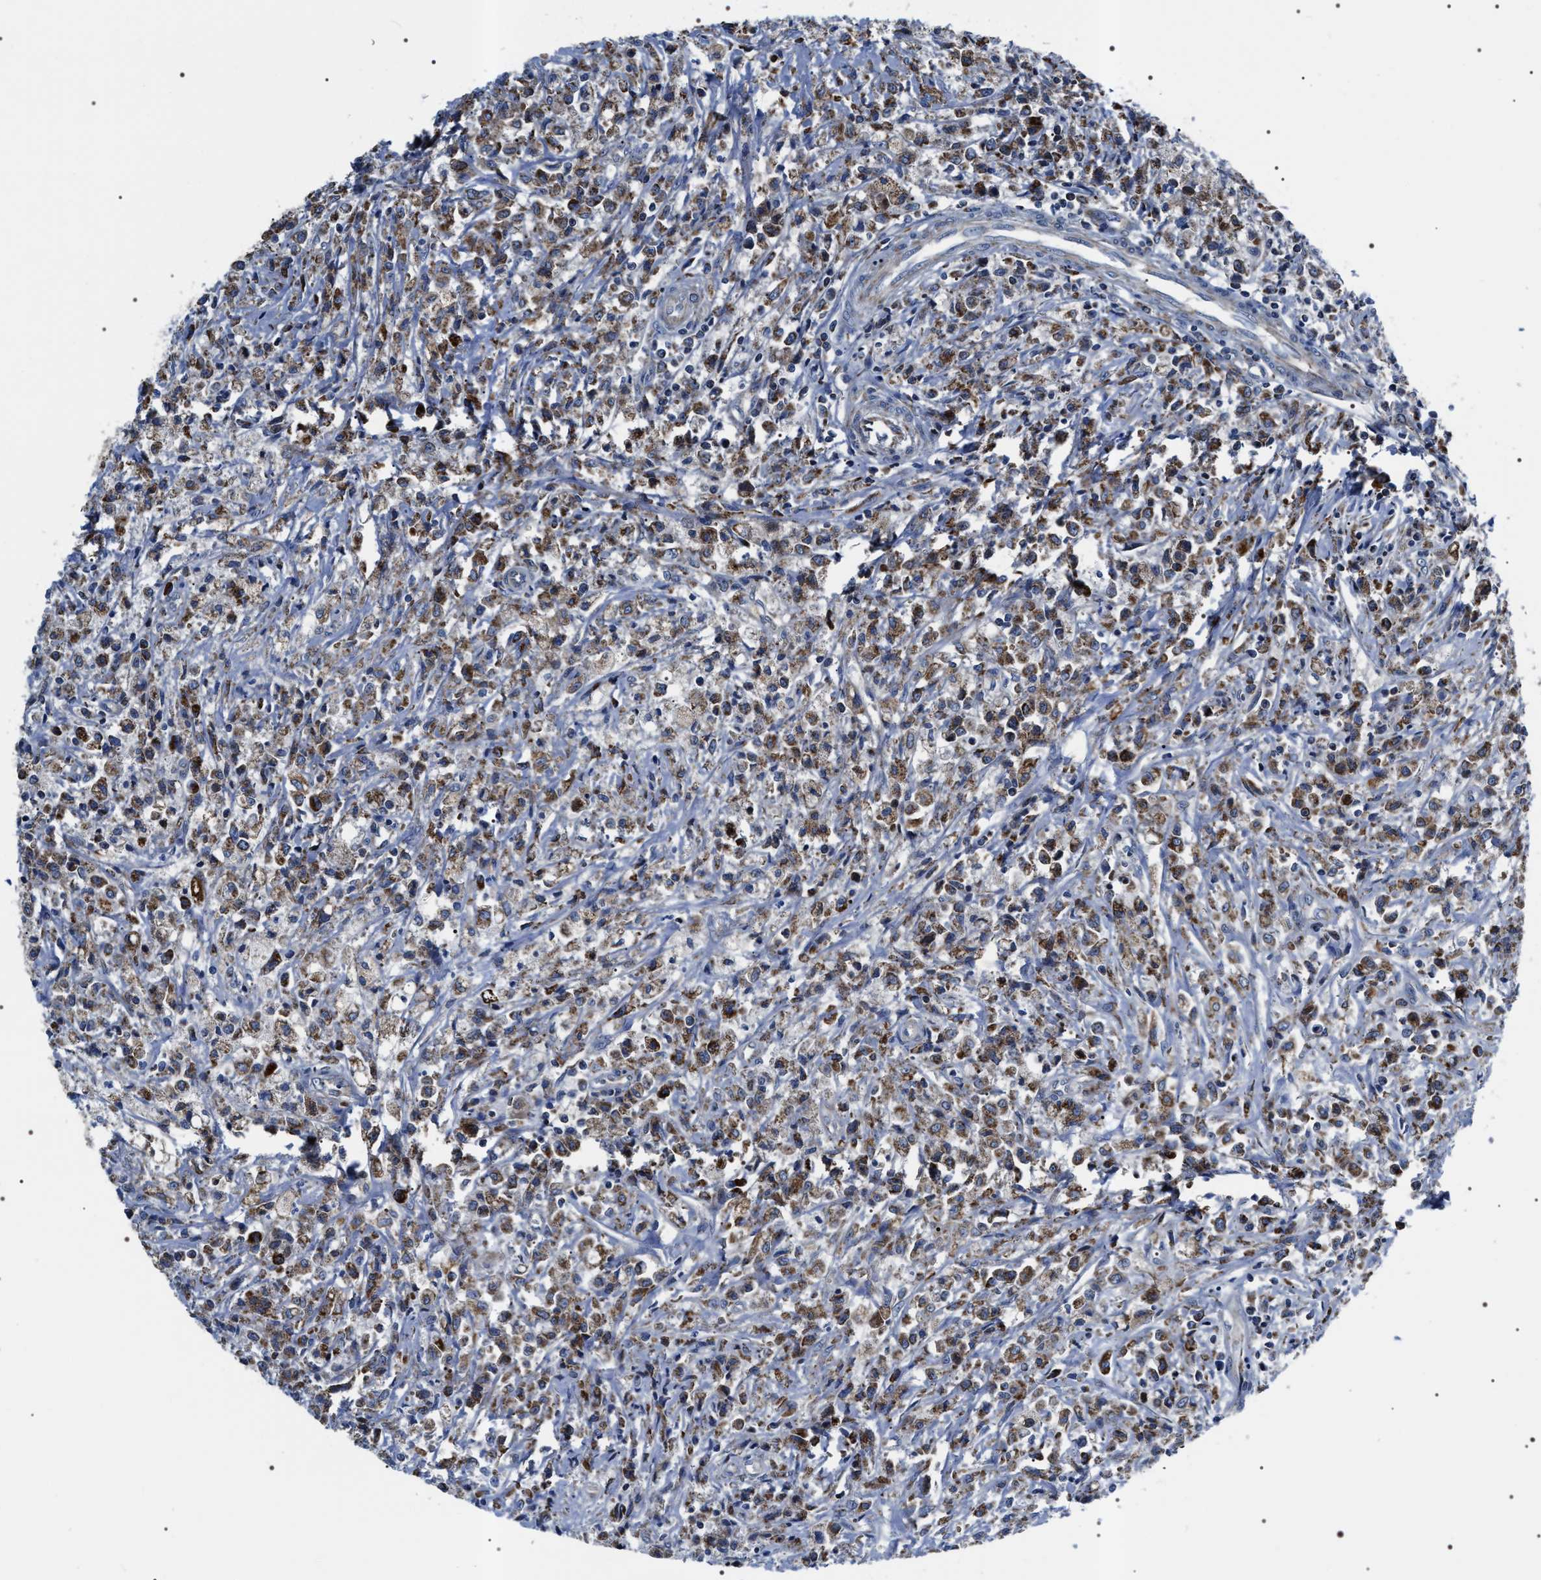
{"staining": {"intensity": "moderate", "quantity": ">75%", "location": "cytoplasmic/membranous"}, "tissue": "testis cancer", "cell_type": "Tumor cells", "image_type": "cancer", "snomed": [{"axis": "morphology", "description": "Carcinoma, Embryonal, NOS"}, {"axis": "topography", "description": "Testis"}], "caption": "Immunohistochemical staining of testis cancer (embryonal carcinoma) shows medium levels of moderate cytoplasmic/membranous staining in about >75% of tumor cells. The protein of interest is shown in brown color, while the nuclei are stained blue.", "gene": "NTMT1", "patient": {"sex": "male", "age": 2}}